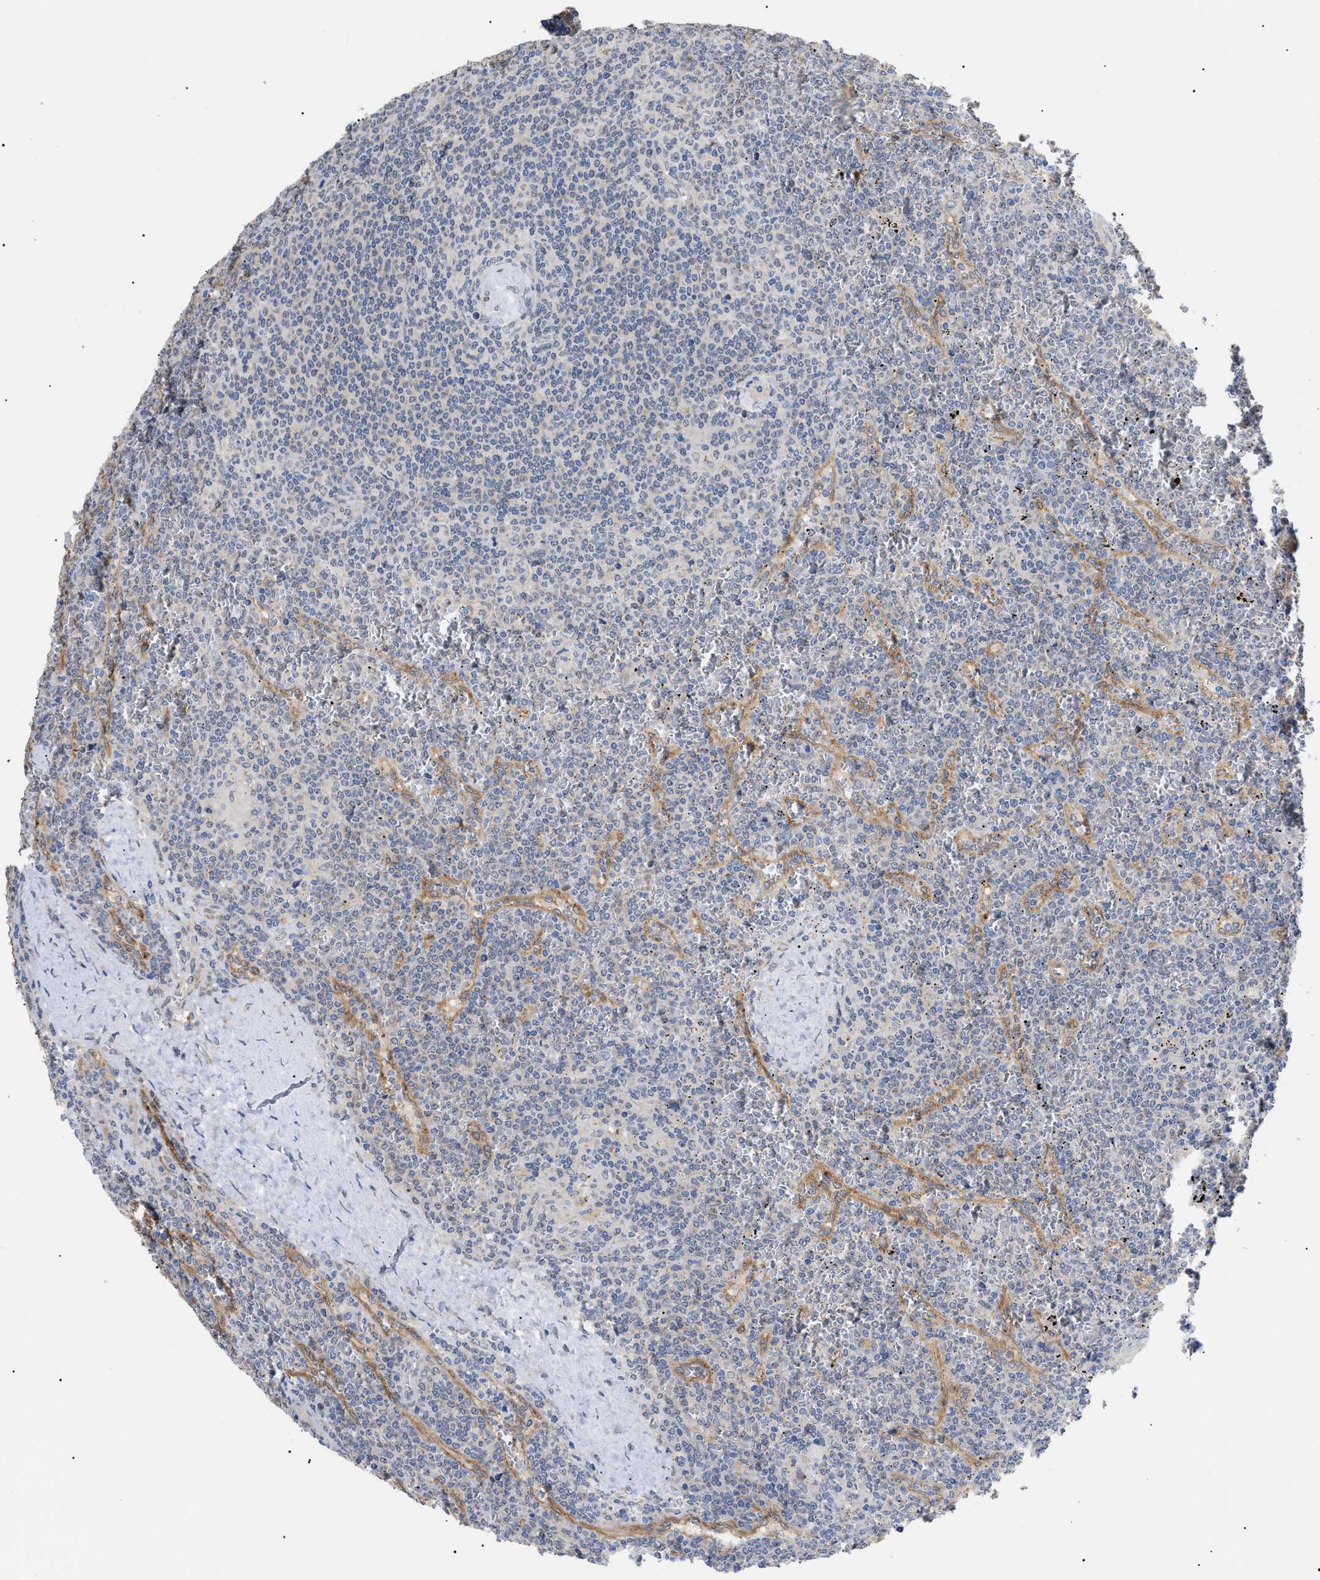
{"staining": {"intensity": "negative", "quantity": "none", "location": "none"}, "tissue": "lymphoma", "cell_type": "Tumor cells", "image_type": "cancer", "snomed": [{"axis": "morphology", "description": "Malignant lymphoma, non-Hodgkin's type, Low grade"}, {"axis": "topography", "description": "Spleen"}], "caption": "Immunohistochemical staining of low-grade malignant lymphoma, non-Hodgkin's type shows no significant expression in tumor cells. (Brightfield microscopy of DAB (3,3'-diaminobenzidine) IHC at high magnification).", "gene": "SFXN5", "patient": {"sex": "female", "age": 19}}